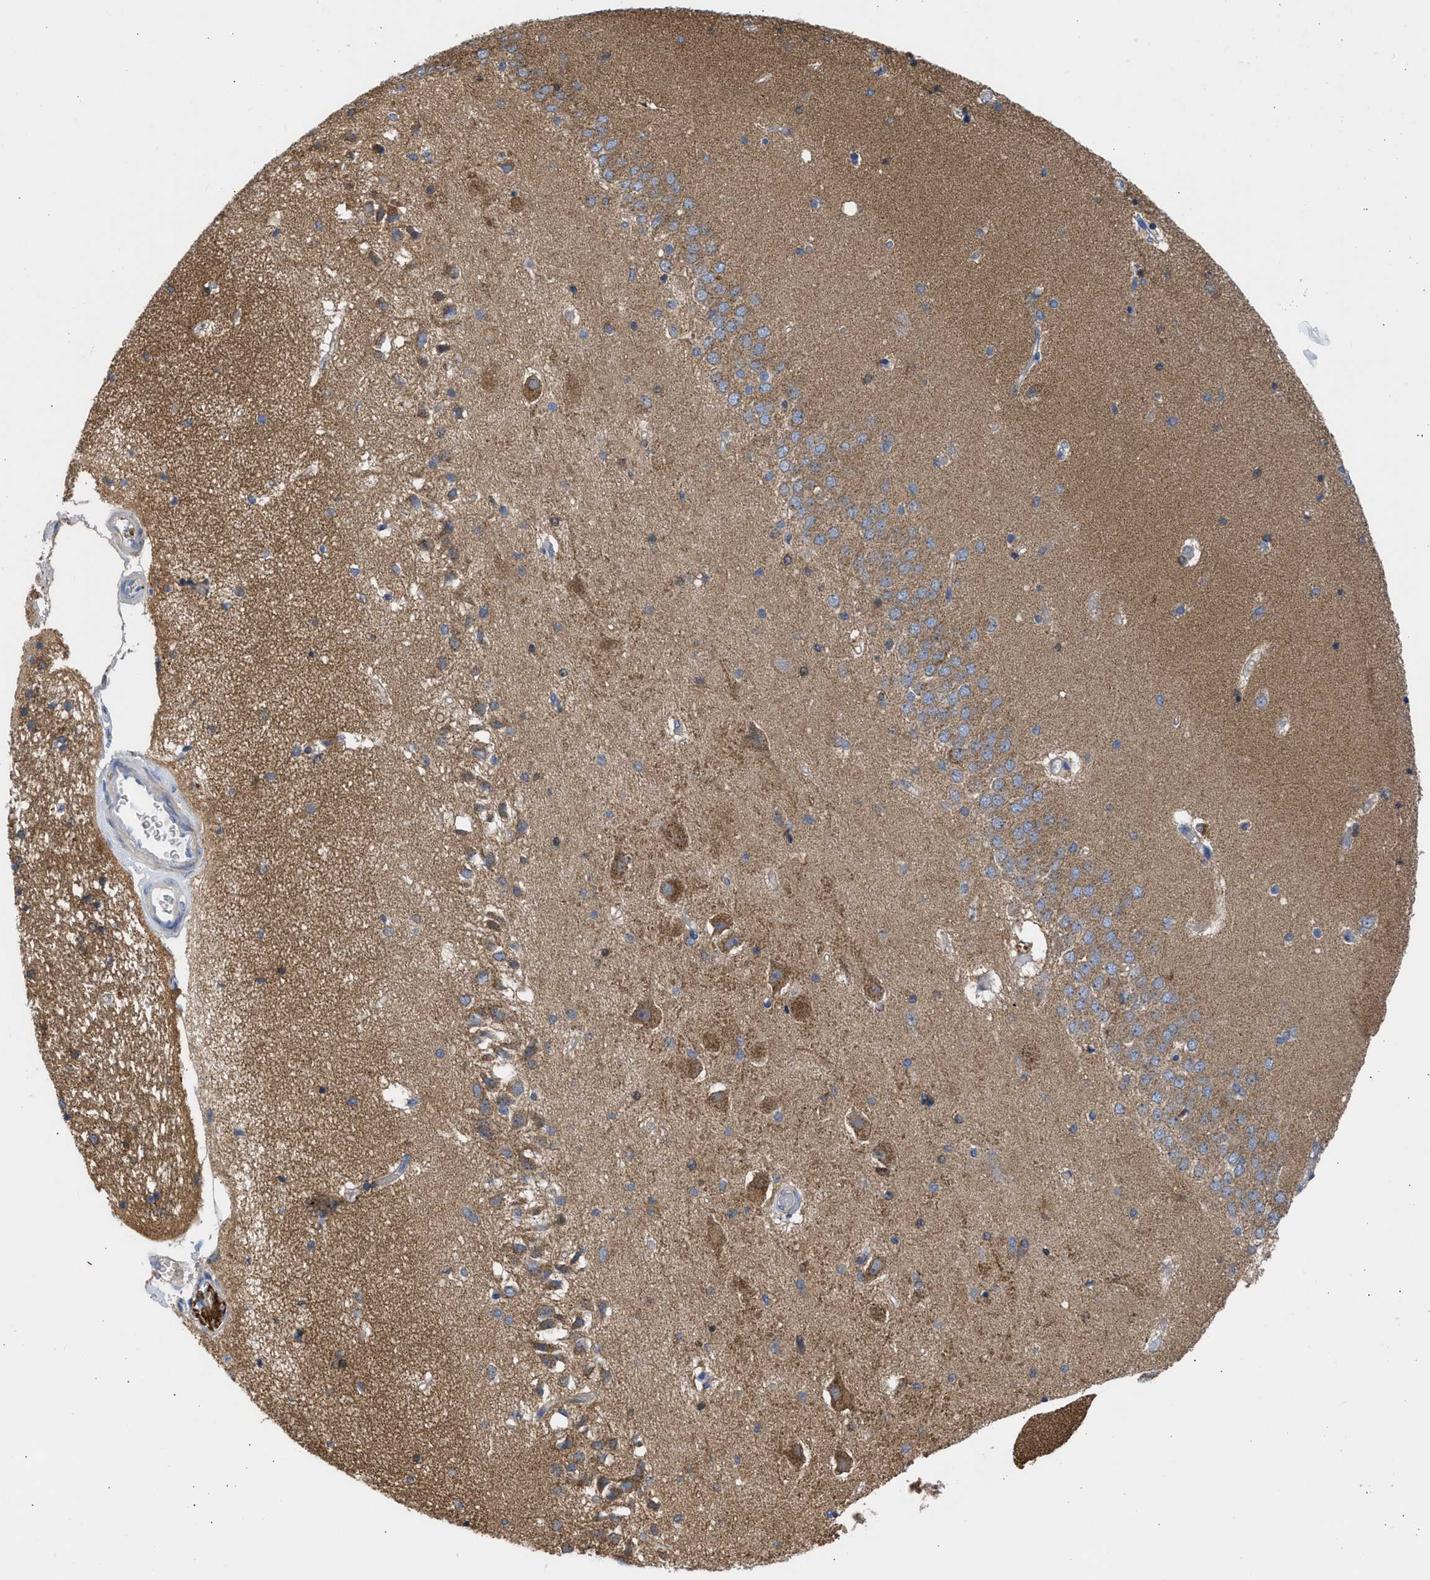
{"staining": {"intensity": "weak", "quantity": ">75%", "location": "cytoplasmic/membranous"}, "tissue": "hippocampus", "cell_type": "Glial cells", "image_type": "normal", "snomed": [{"axis": "morphology", "description": "Normal tissue, NOS"}, {"axis": "topography", "description": "Hippocampus"}], "caption": "Unremarkable hippocampus exhibits weak cytoplasmic/membranous expression in about >75% of glial cells, visualized by immunohistochemistry. The staining was performed using DAB to visualize the protein expression in brown, while the nuclei were stained in blue with hematoxylin (Magnification: 20x).", "gene": "BTG3", "patient": {"sex": "female", "age": 54}}